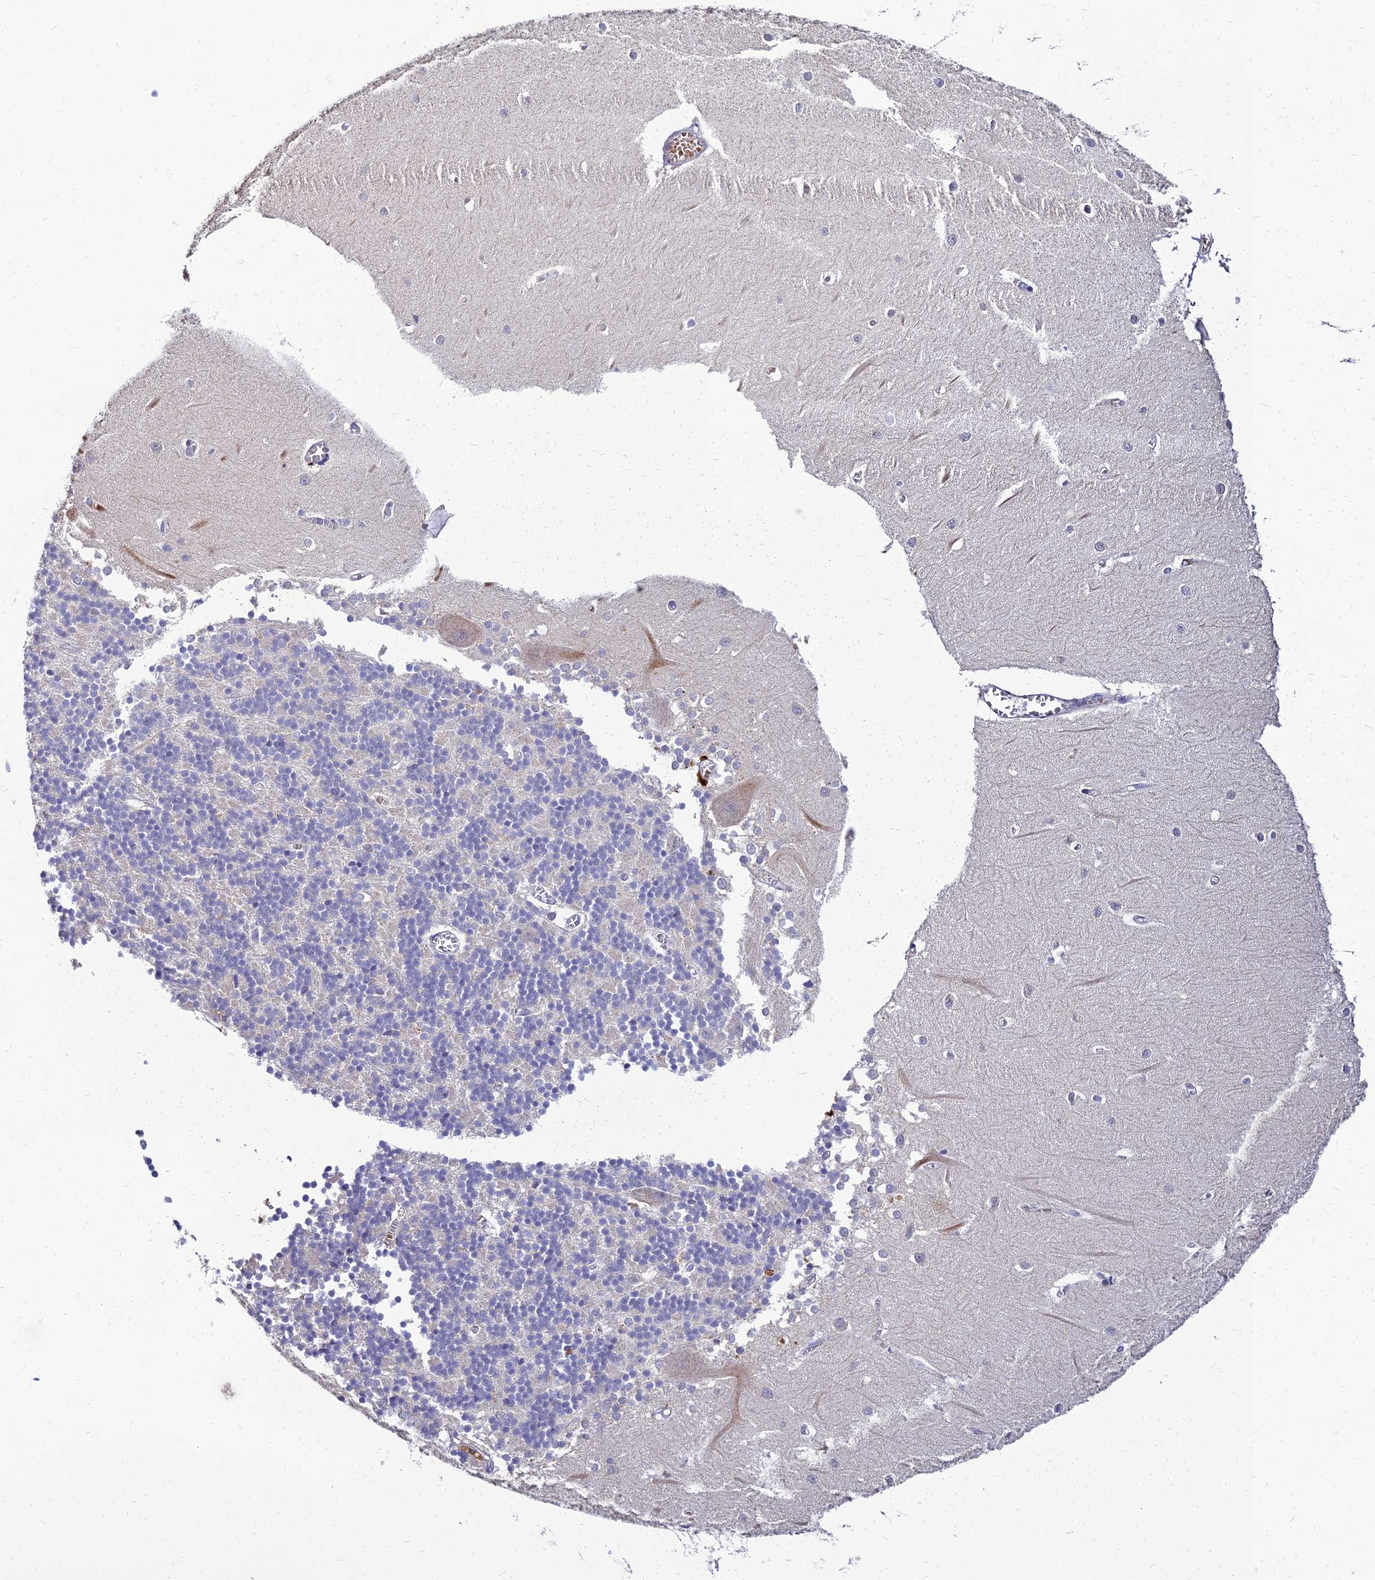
{"staining": {"intensity": "weak", "quantity": "<25%", "location": "cytoplasmic/membranous"}, "tissue": "cerebellum", "cell_type": "Cells in granular layer", "image_type": "normal", "snomed": [{"axis": "morphology", "description": "Normal tissue, NOS"}, {"axis": "topography", "description": "Cerebellum"}], "caption": "Cells in granular layer are negative for protein expression in unremarkable human cerebellum. (Stains: DAB (3,3'-diaminobenzidine) immunohistochemistry (IHC) with hematoxylin counter stain, Microscopy: brightfield microscopy at high magnification).", "gene": "NPY", "patient": {"sex": "male", "age": 37}}